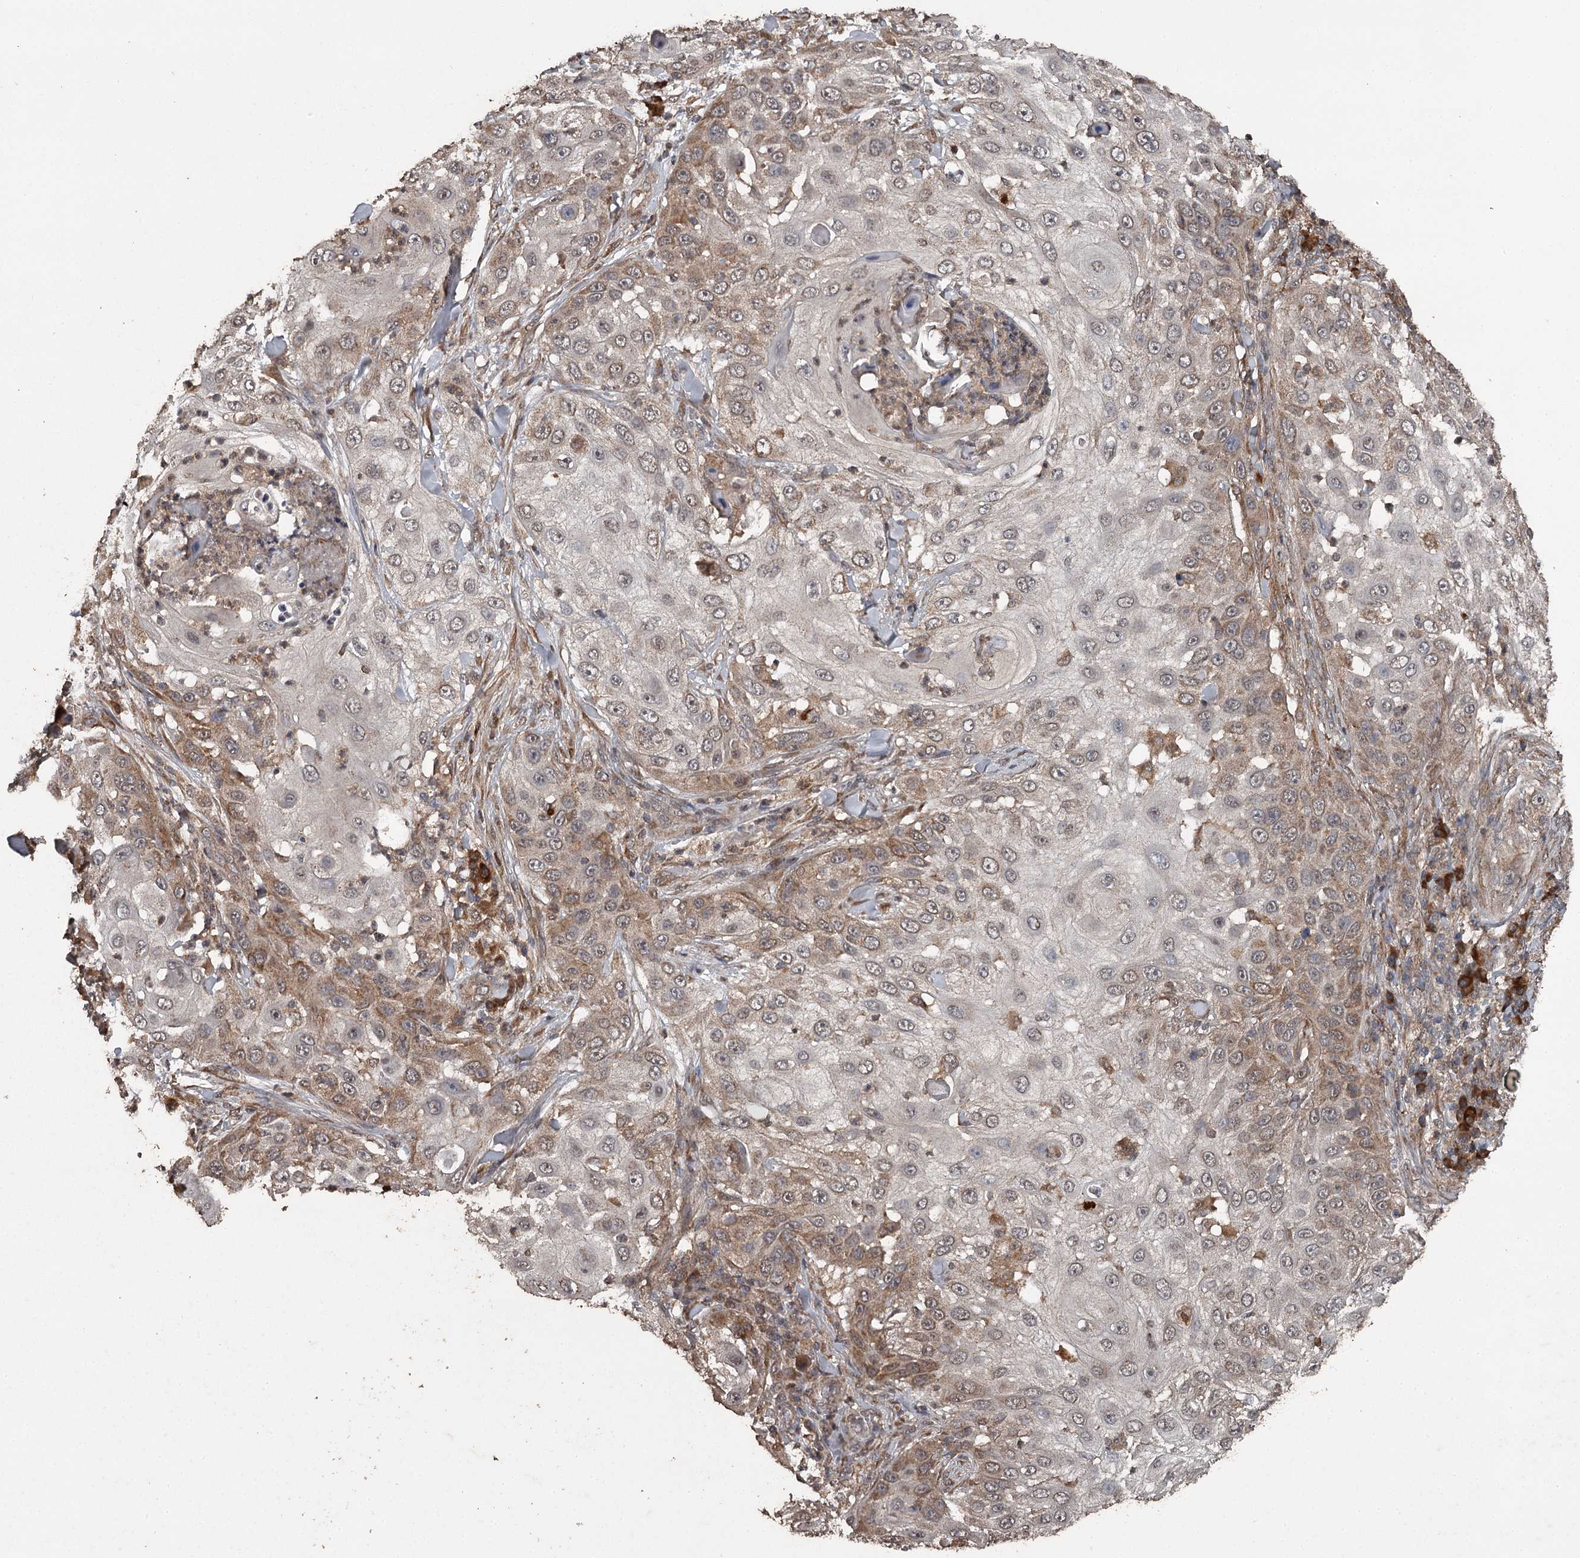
{"staining": {"intensity": "moderate", "quantity": "25%-75%", "location": "cytoplasmic/membranous,nuclear"}, "tissue": "skin cancer", "cell_type": "Tumor cells", "image_type": "cancer", "snomed": [{"axis": "morphology", "description": "Squamous cell carcinoma, NOS"}, {"axis": "topography", "description": "Skin"}], "caption": "Protein expression analysis of skin cancer (squamous cell carcinoma) exhibits moderate cytoplasmic/membranous and nuclear expression in approximately 25%-75% of tumor cells.", "gene": "WIPI1", "patient": {"sex": "female", "age": 44}}